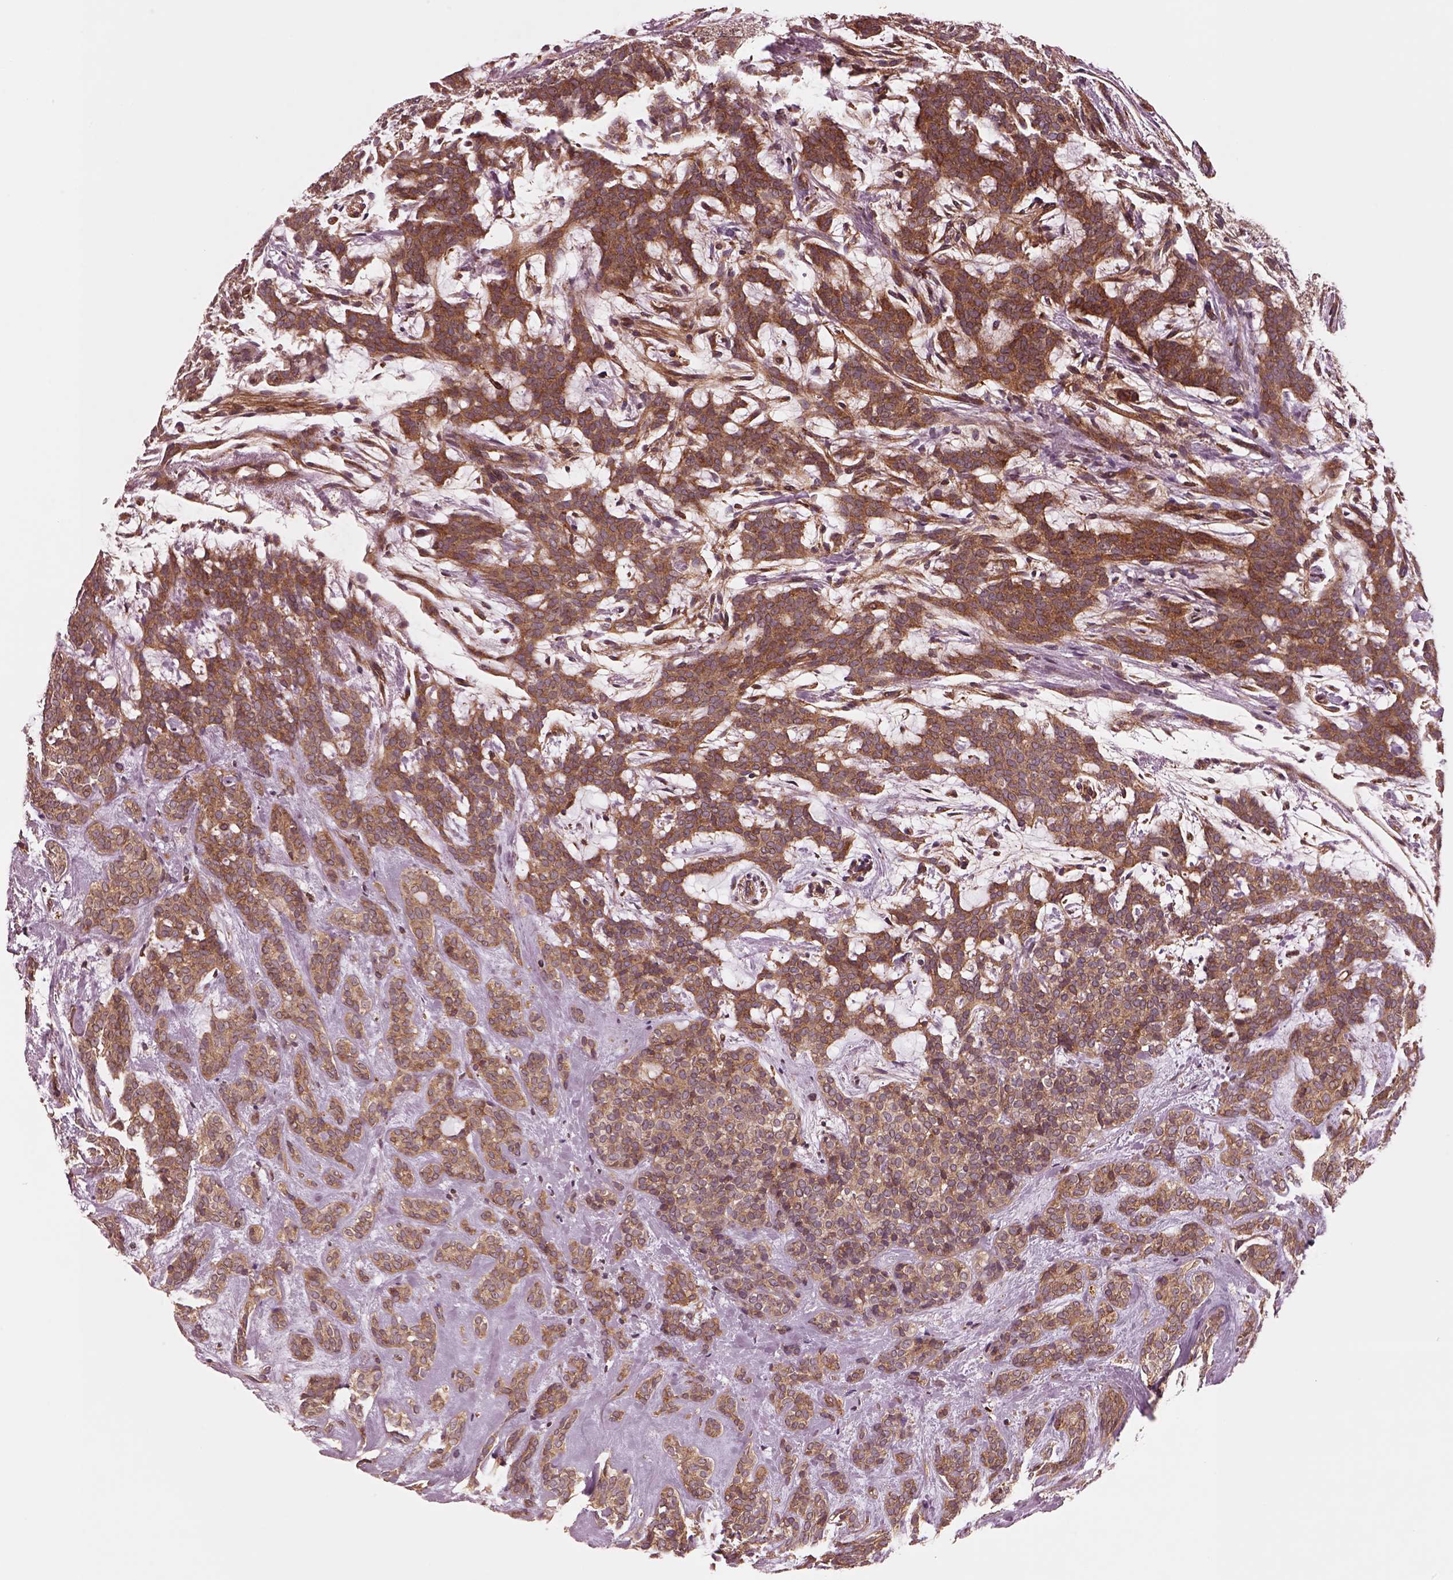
{"staining": {"intensity": "strong", "quantity": "25%-75%", "location": "cytoplasmic/membranous"}, "tissue": "head and neck cancer", "cell_type": "Tumor cells", "image_type": "cancer", "snomed": [{"axis": "morphology", "description": "Adenocarcinoma, NOS"}, {"axis": "topography", "description": "Head-Neck"}], "caption": "Head and neck cancer (adenocarcinoma) stained with DAB (3,3'-diaminobenzidine) immunohistochemistry (IHC) demonstrates high levels of strong cytoplasmic/membranous positivity in approximately 25%-75% of tumor cells. The staining is performed using DAB brown chromogen to label protein expression. The nuclei are counter-stained blue using hematoxylin.", "gene": "WASHC2A", "patient": {"sex": "female", "age": 57}}